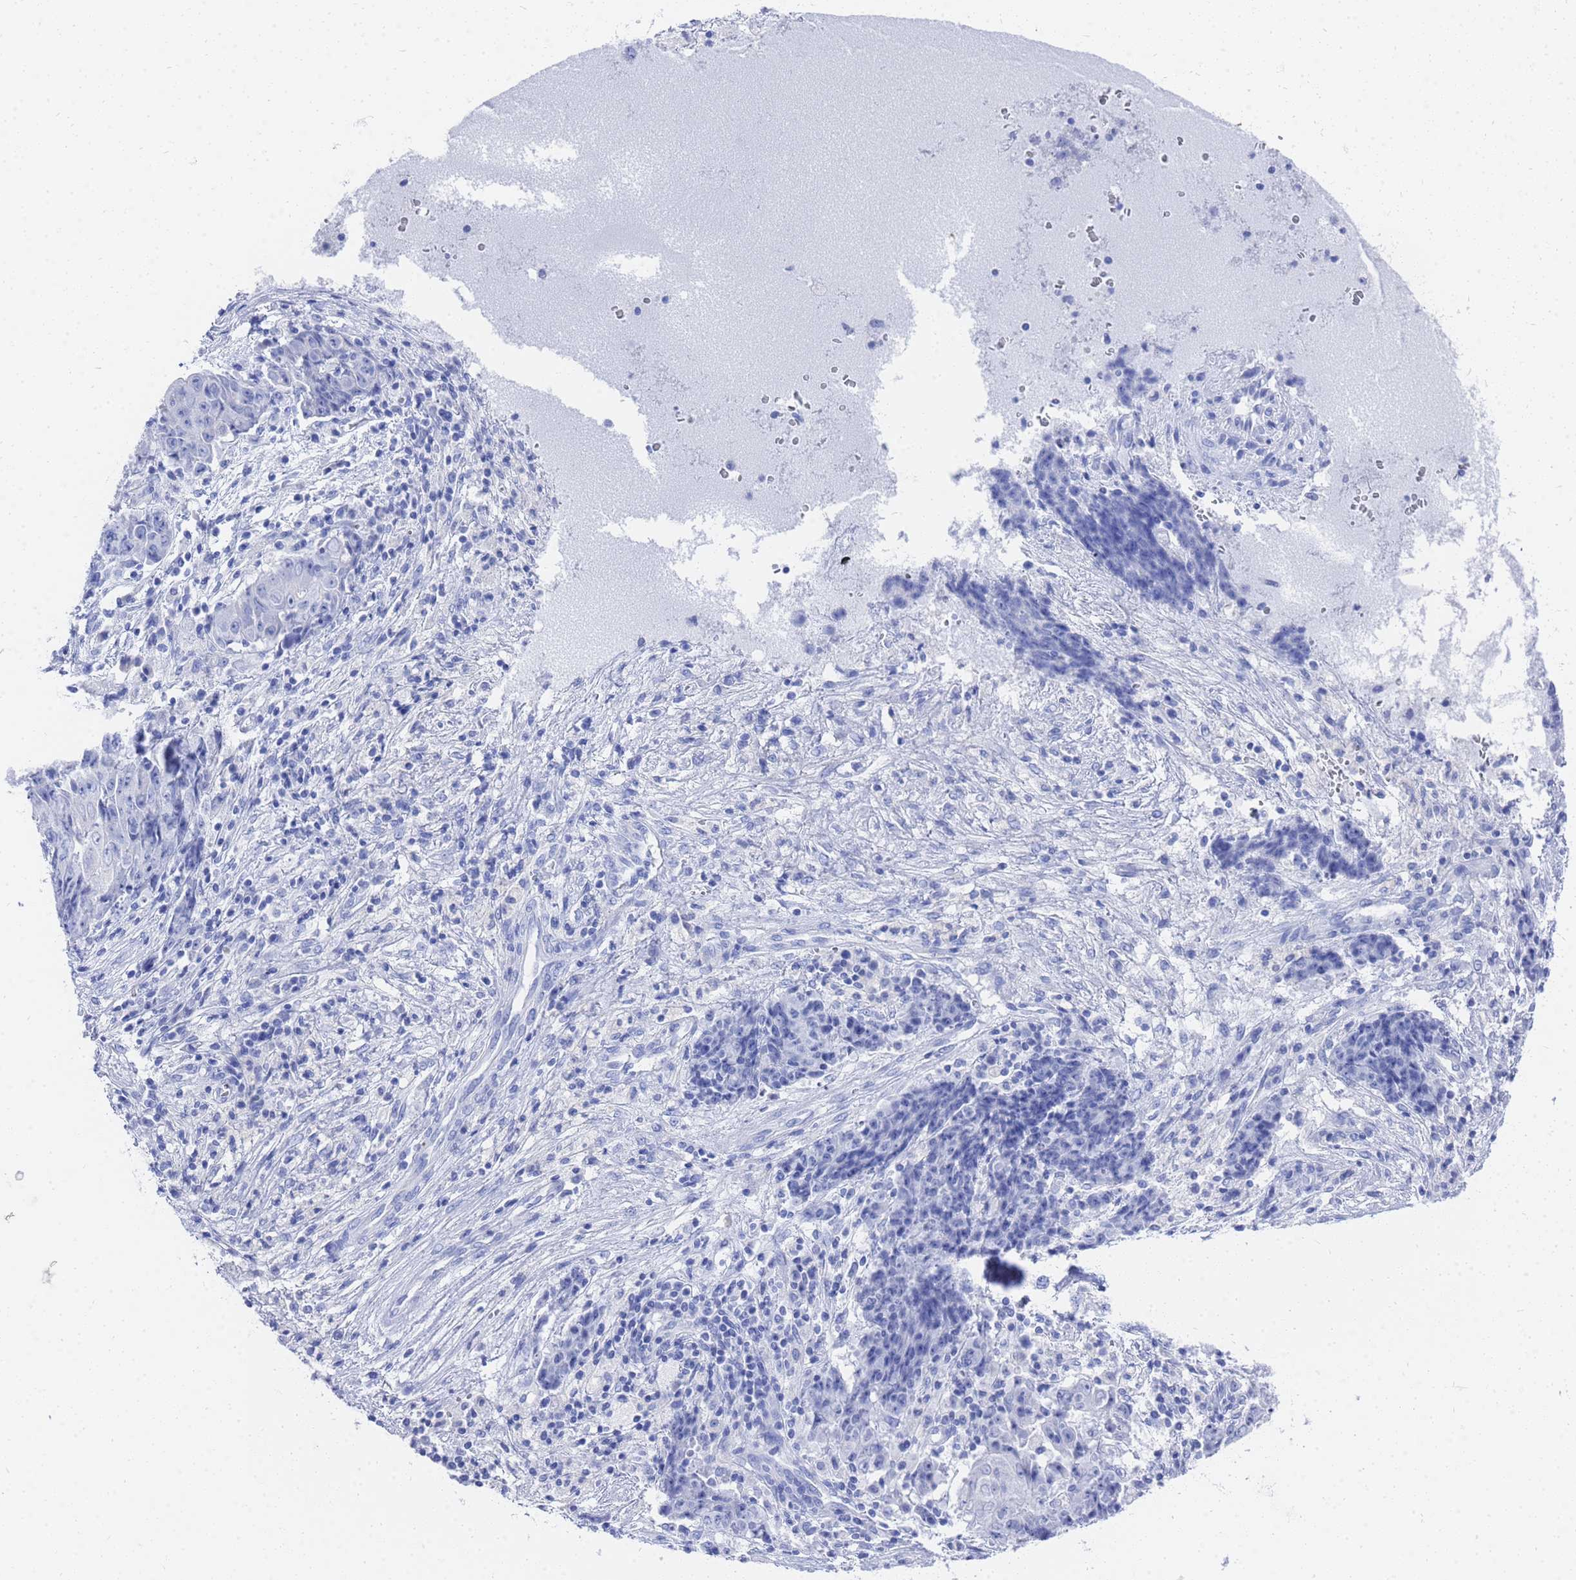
{"staining": {"intensity": "negative", "quantity": "none", "location": "none"}, "tissue": "ovarian cancer", "cell_type": "Tumor cells", "image_type": "cancer", "snomed": [{"axis": "morphology", "description": "Carcinoma, endometroid"}, {"axis": "topography", "description": "Ovary"}], "caption": "An immunohistochemistry (IHC) histopathology image of endometroid carcinoma (ovarian) is shown. There is no staining in tumor cells of endometroid carcinoma (ovarian).", "gene": "GGT1", "patient": {"sex": "female", "age": 42}}